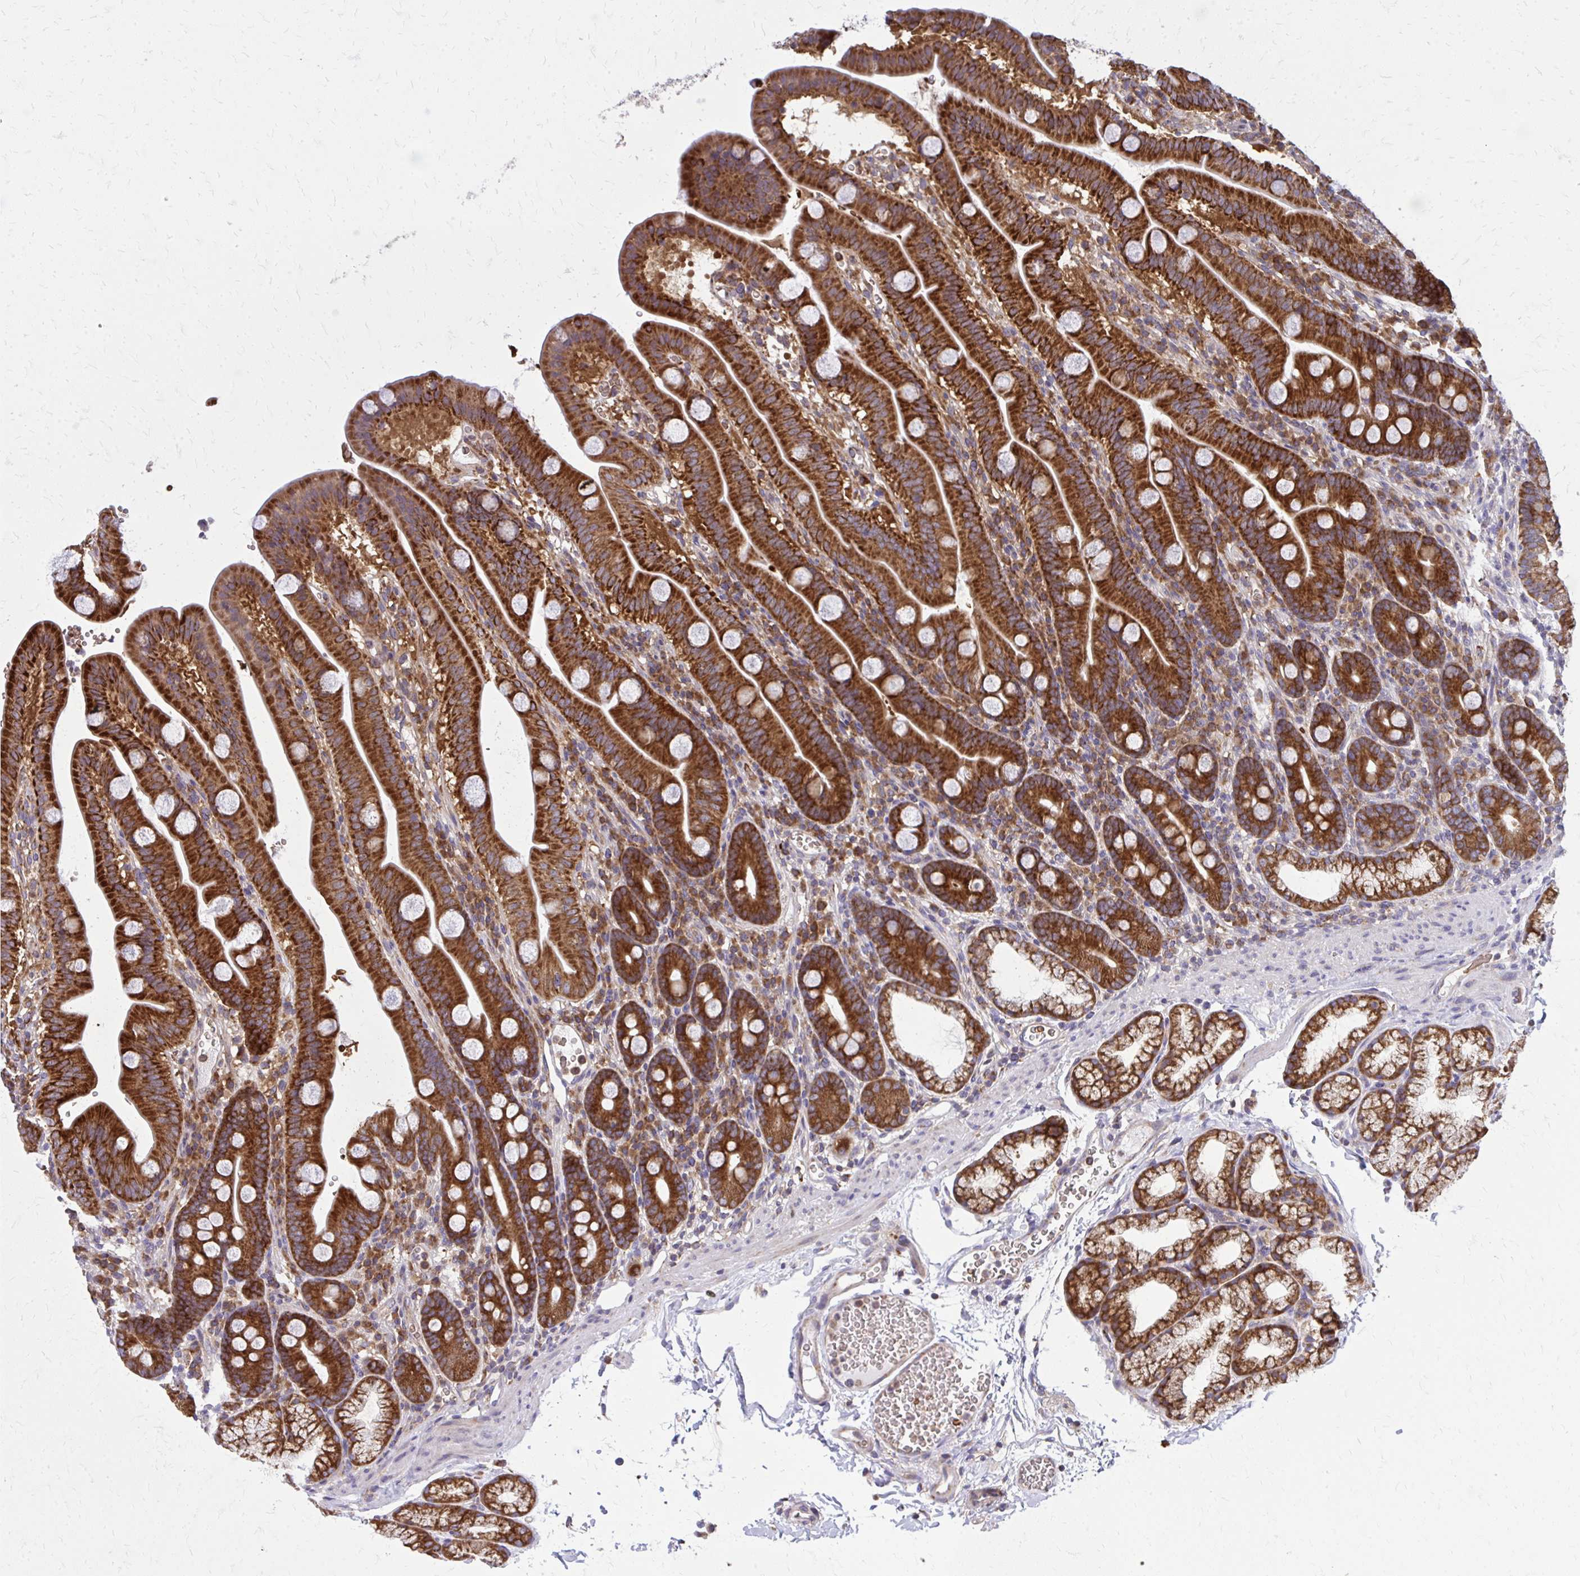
{"staining": {"intensity": "strong", "quantity": ">75%", "location": "cytoplasmic/membranous"}, "tissue": "duodenum", "cell_type": "Glandular cells", "image_type": "normal", "snomed": [{"axis": "morphology", "description": "Normal tissue, NOS"}, {"axis": "topography", "description": "Duodenum"}], "caption": "IHC photomicrograph of unremarkable duodenum stained for a protein (brown), which demonstrates high levels of strong cytoplasmic/membranous expression in approximately >75% of glandular cells.", "gene": "PDK4", "patient": {"sex": "male", "age": 59}}